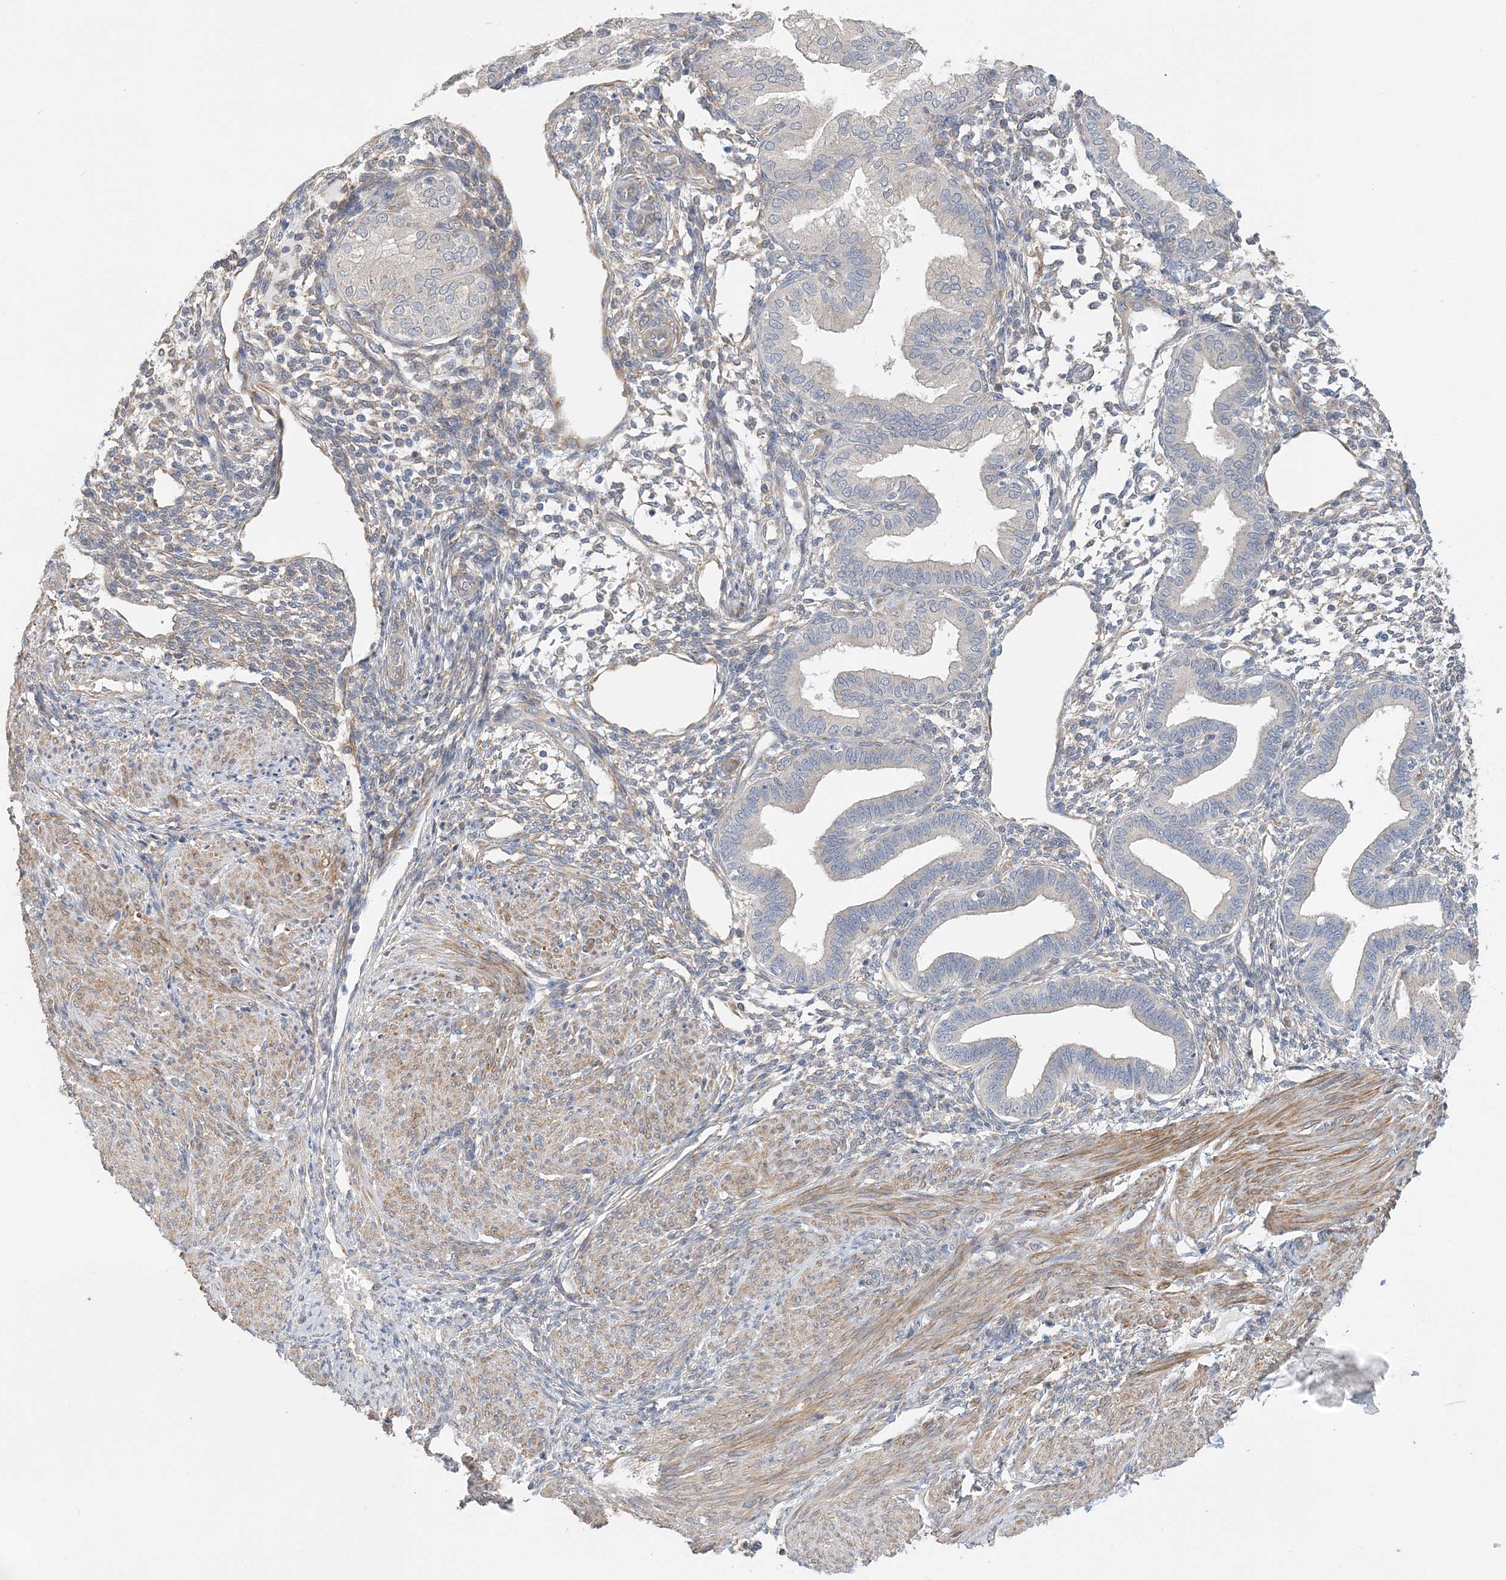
{"staining": {"intensity": "moderate", "quantity": "25%-75%", "location": "cytoplasmic/membranous"}, "tissue": "endometrium", "cell_type": "Cells in endometrial stroma", "image_type": "normal", "snomed": [{"axis": "morphology", "description": "Normal tissue, NOS"}, {"axis": "topography", "description": "Endometrium"}], "caption": "Immunohistochemistry (IHC) staining of unremarkable endometrium, which exhibits medium levels of moderate cytoplasmic/membranous expression in about 25%-75% of cells in endometrial stroma indicating moderate cytoplasmic/membranous protein expression. The staining was performed using DAB (brown) for protein detection and nuclei were counterstained in hematoxylin (blue).", "gene": "MAP4K5", "patient": {"sex": "female", "age": 53}}